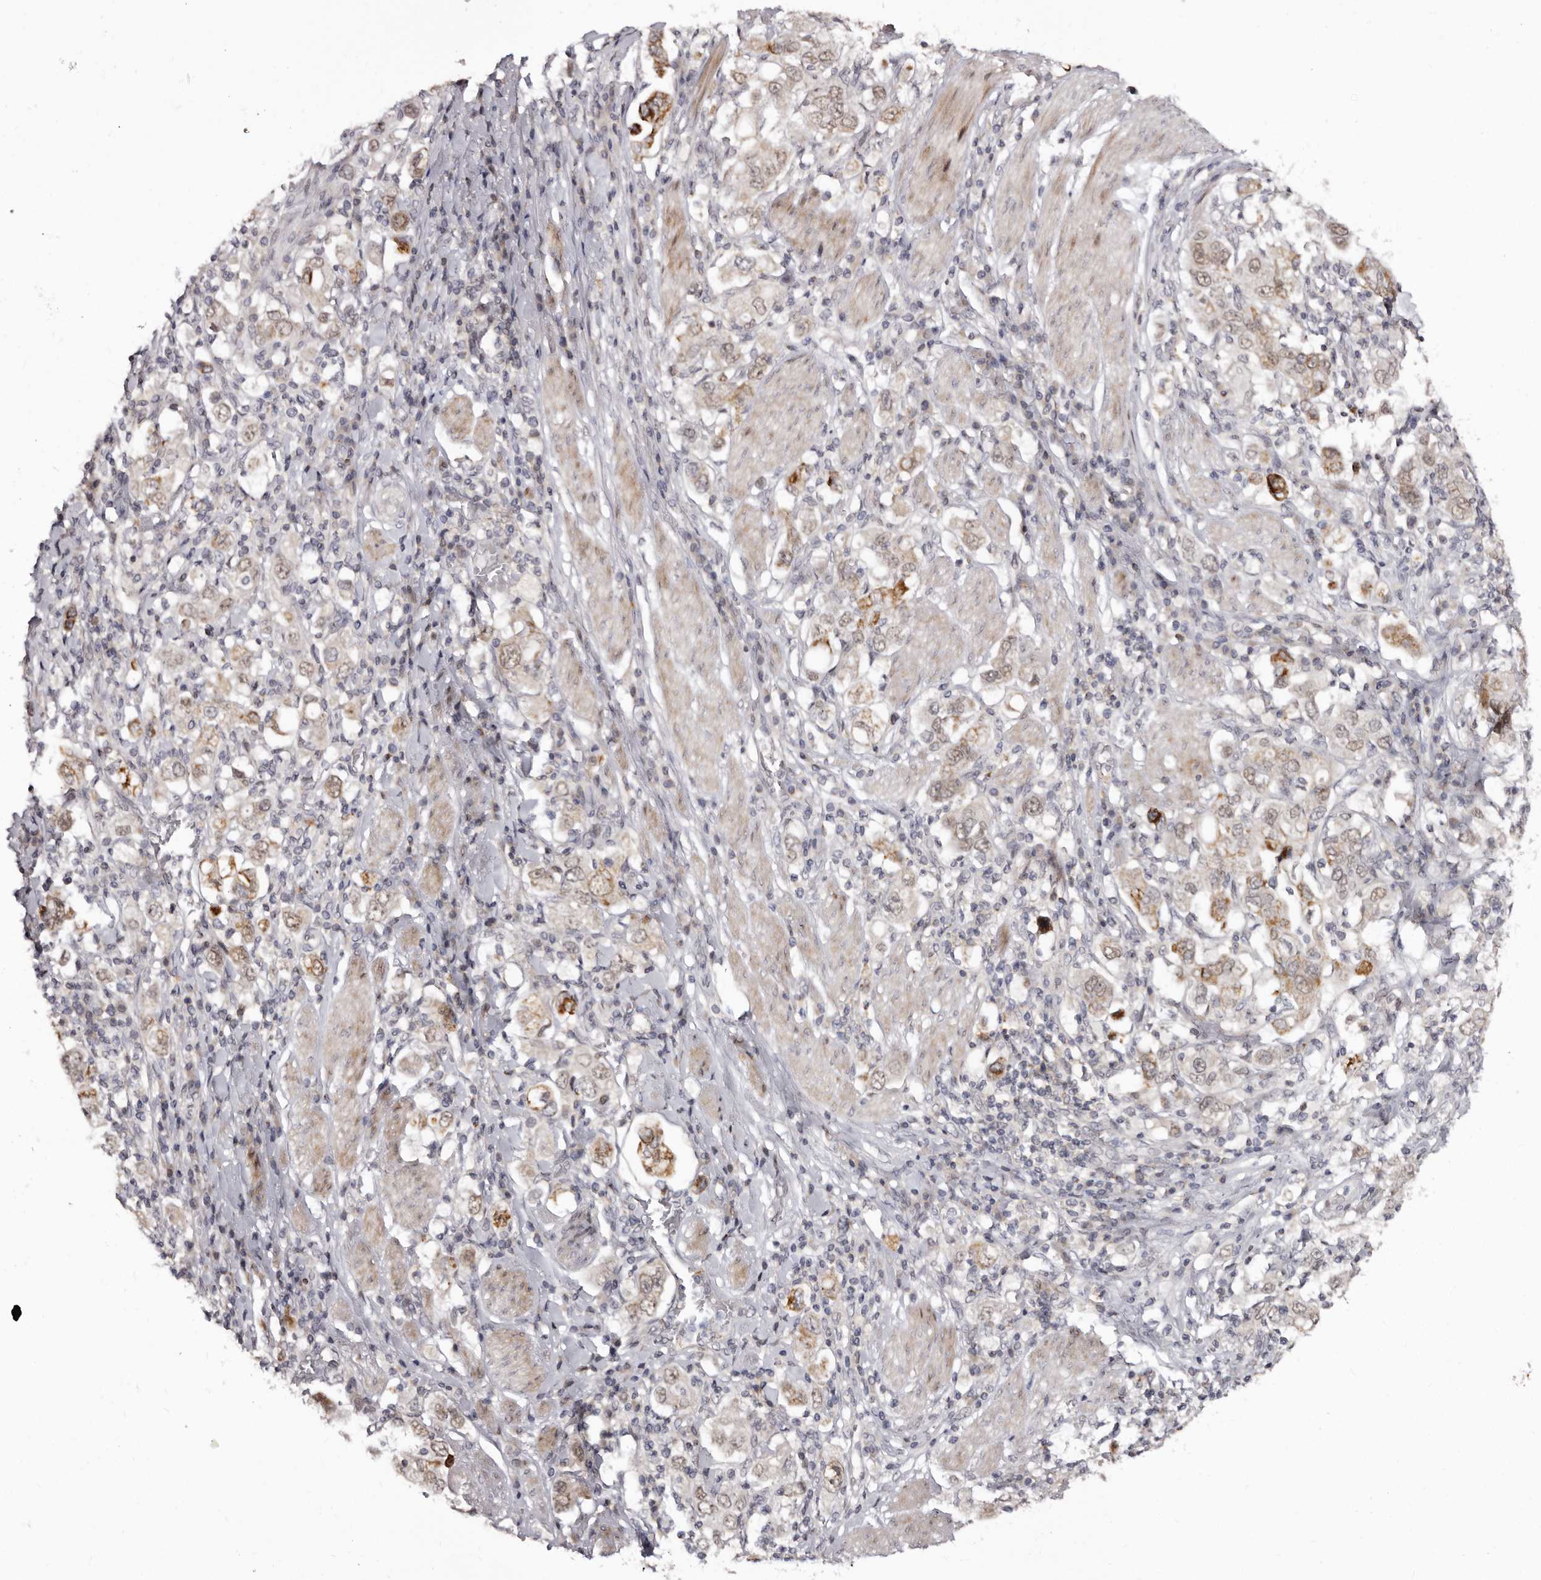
{"staining": {"intensity": "moderate", "quantity": ">75%", "location": "cytoplasmic/membranous"}, "tissue": "stomach cancer", "cell_type": "Tumor cells", "image_type": "cancer", "snomed": [{"axis": "morphology", "description": "Adenocarcinoma, NOS"}, {"axis": "topography", "description": "Stomach, upper"}], "caption": "High-magnification brightfield microscopy of stomach cancer stained with DAB (3,3'-diaminobenzidine) (brown) and counterstained with hematoxylin (blue). tumor cells exhibit moderate cytoplasmic/membranous expression is present in about>75% of cells.", "gene": "PHF20L1", "patient": {"sex": "male", "age": 62}}